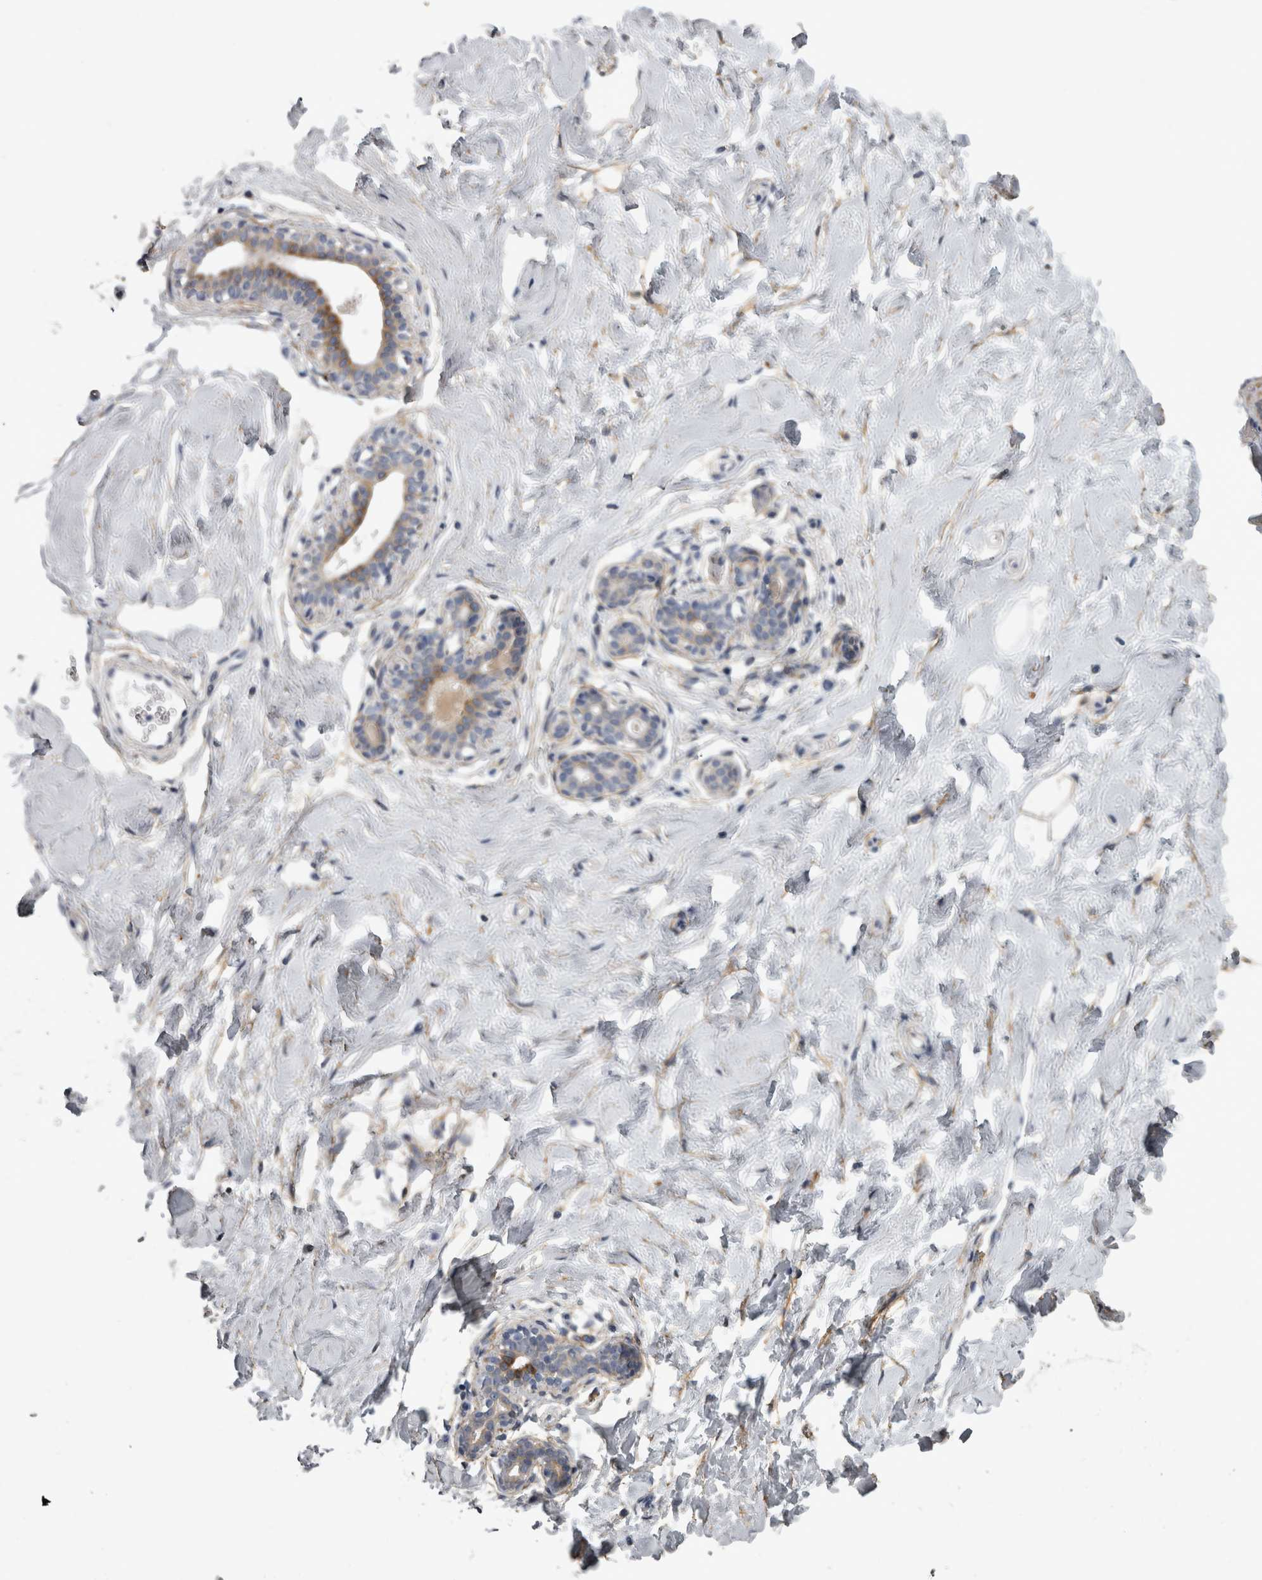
{"staining": {"intensity": "moderate", "quantity": "25%-75%", "location": "cytoplasmic/membranous"}, "tissue": "breast", "cell_type": "Adipocytes", "image_type": "normal", "snomed": [{"axis": "morphology", "description": "Normal tissue, NOS"}, {"axis": "morphology", "description": "Adenoma, NOS"}, {"axis": "topography", "description": "Breast"}], "caption": "Normal breast exhibits moderate cytoplasmic/membranous positivity in about 25%-75% of adipocytes.", "gene": "EFEMP2", "patient": {"sex": "female", "age": 23}}